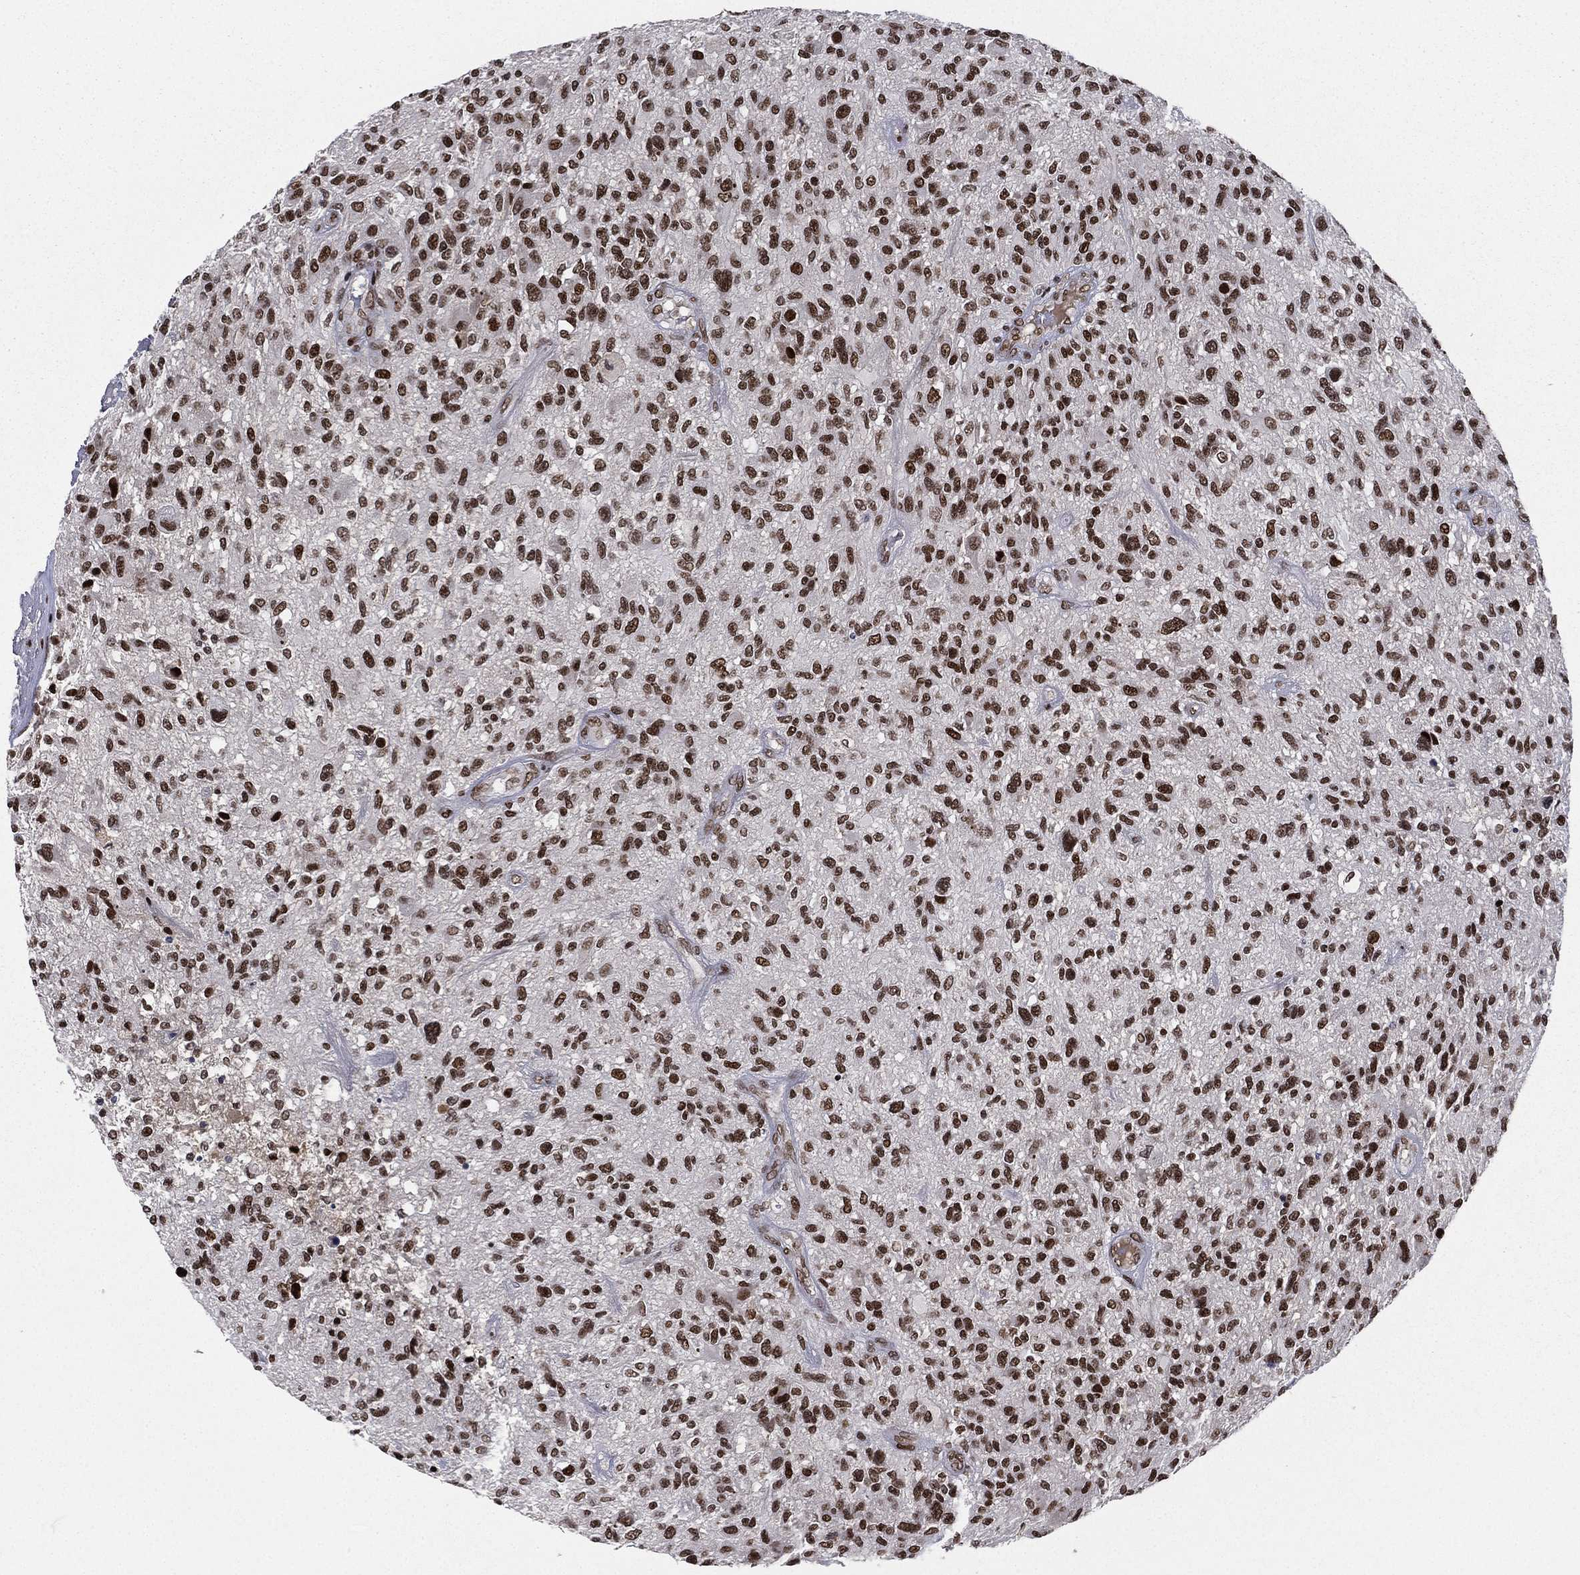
{"staining": {"intensity": "strong", "quantity": ">75%", "location": "nuclear"}, "tissue": "glioma", "cell_type": "Tumor cells", "image_type": "cancer", "snomed": [{"axis": "morphology", "description": "Glioma, malignant, High grade"}, {"axis": "topography", "description": "Brain"}], "caption": "The immunohistochemical stain labels strong nuclear expression in tumor cells of malignant glioma (high-grade) tissue. (DAB IHC, brown staining for protein, blue staining for nuclei).", "gene": "RTF1", "patient": {"sex": "male", "age": 47}}